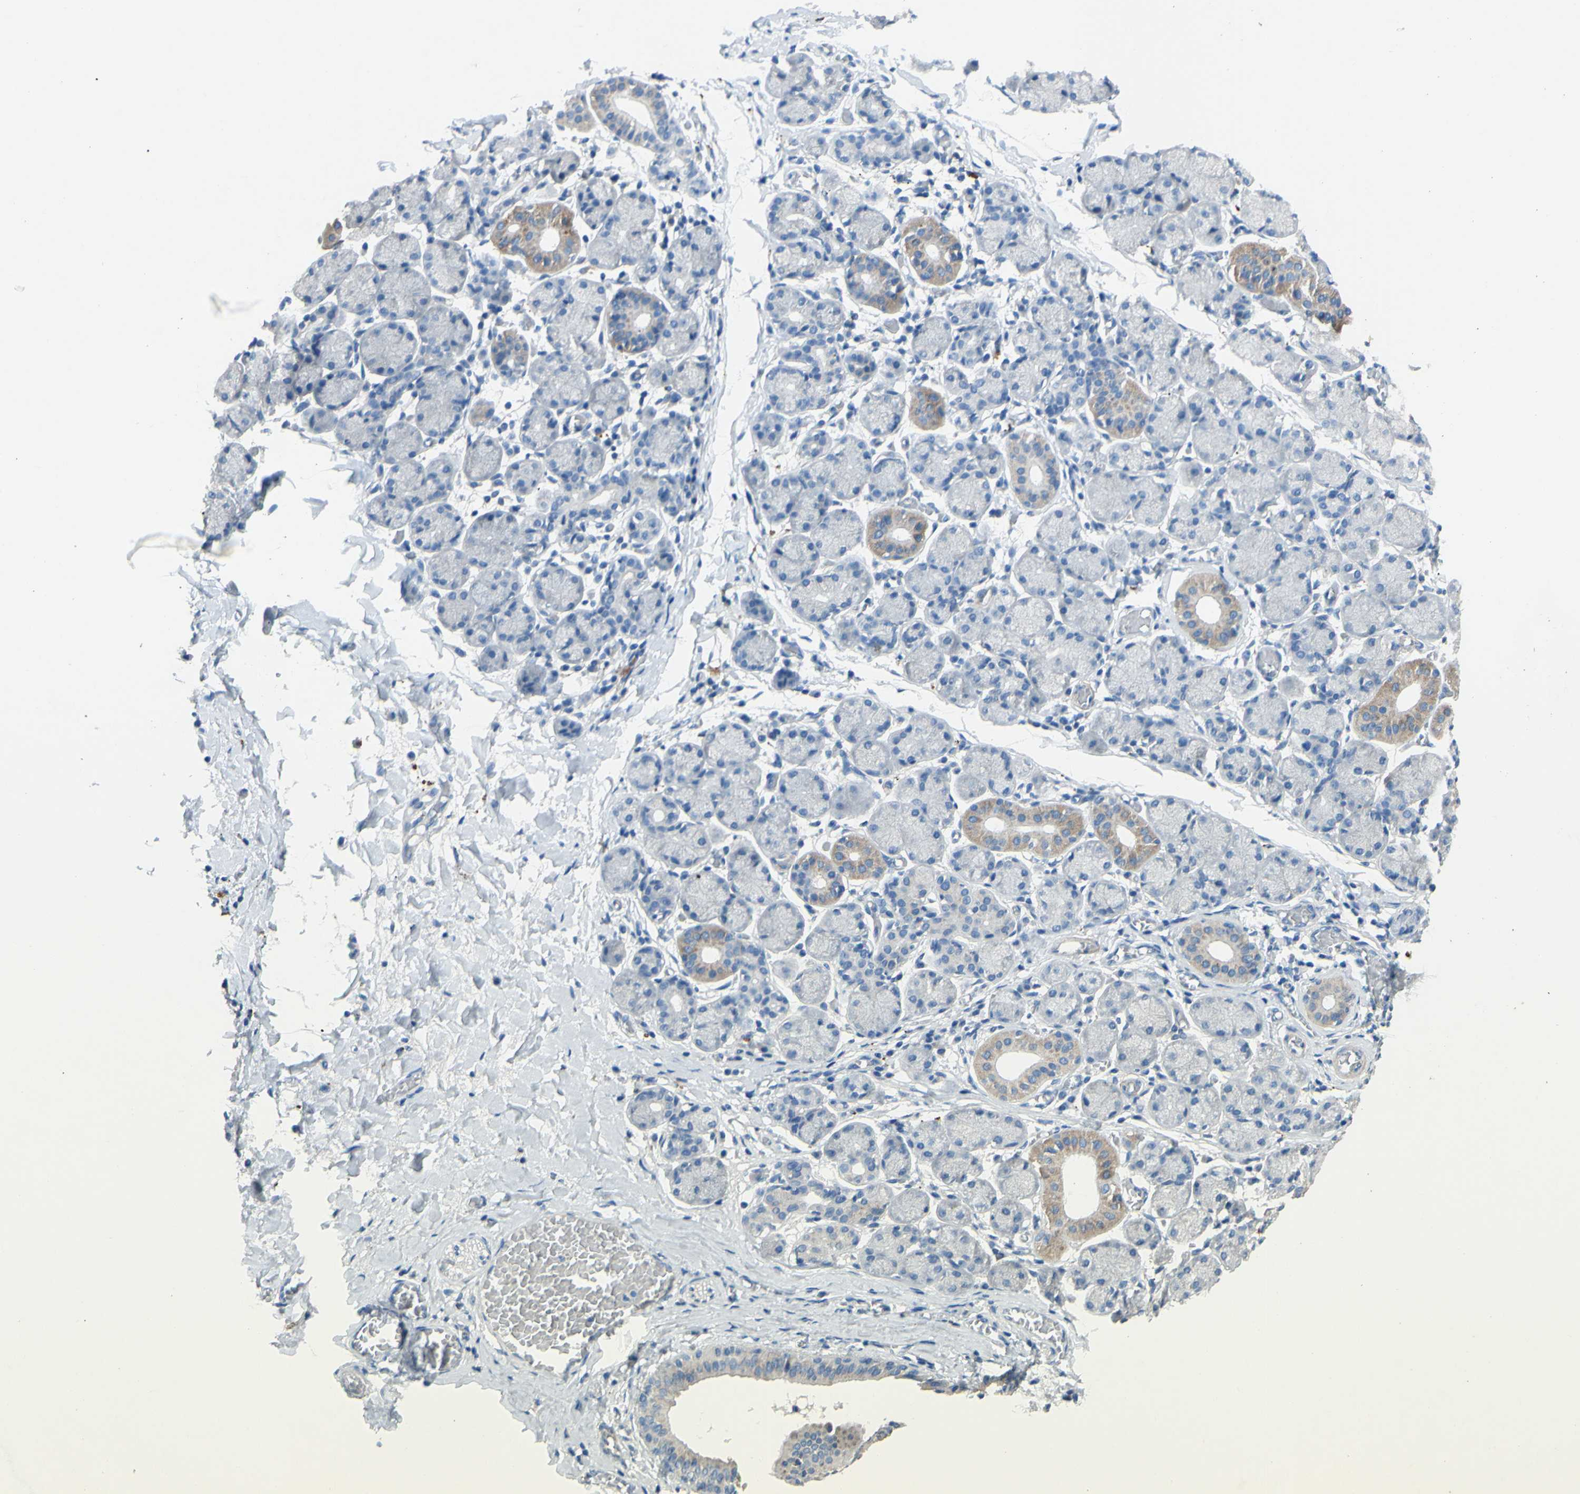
{"staining": {"intensity": "weak", "quantity": "<25%", "location": "cytoplasmic/membranous"}, "tissue": "salivary gland", "cell_type": "Glandular cells", "image_type": "normal", "snomed": [{"axis": "morphology", "description": "Normal tissue, NOS"}, {"axis": "topography", "description": "Salivary gland"}], "caption": "Immunohistochemistry (IHC) of benign human salivary gland exhibits no positivity in glandular cells.", "gene": "CDH10", "patient": {"sex": "female", "age": 24}}